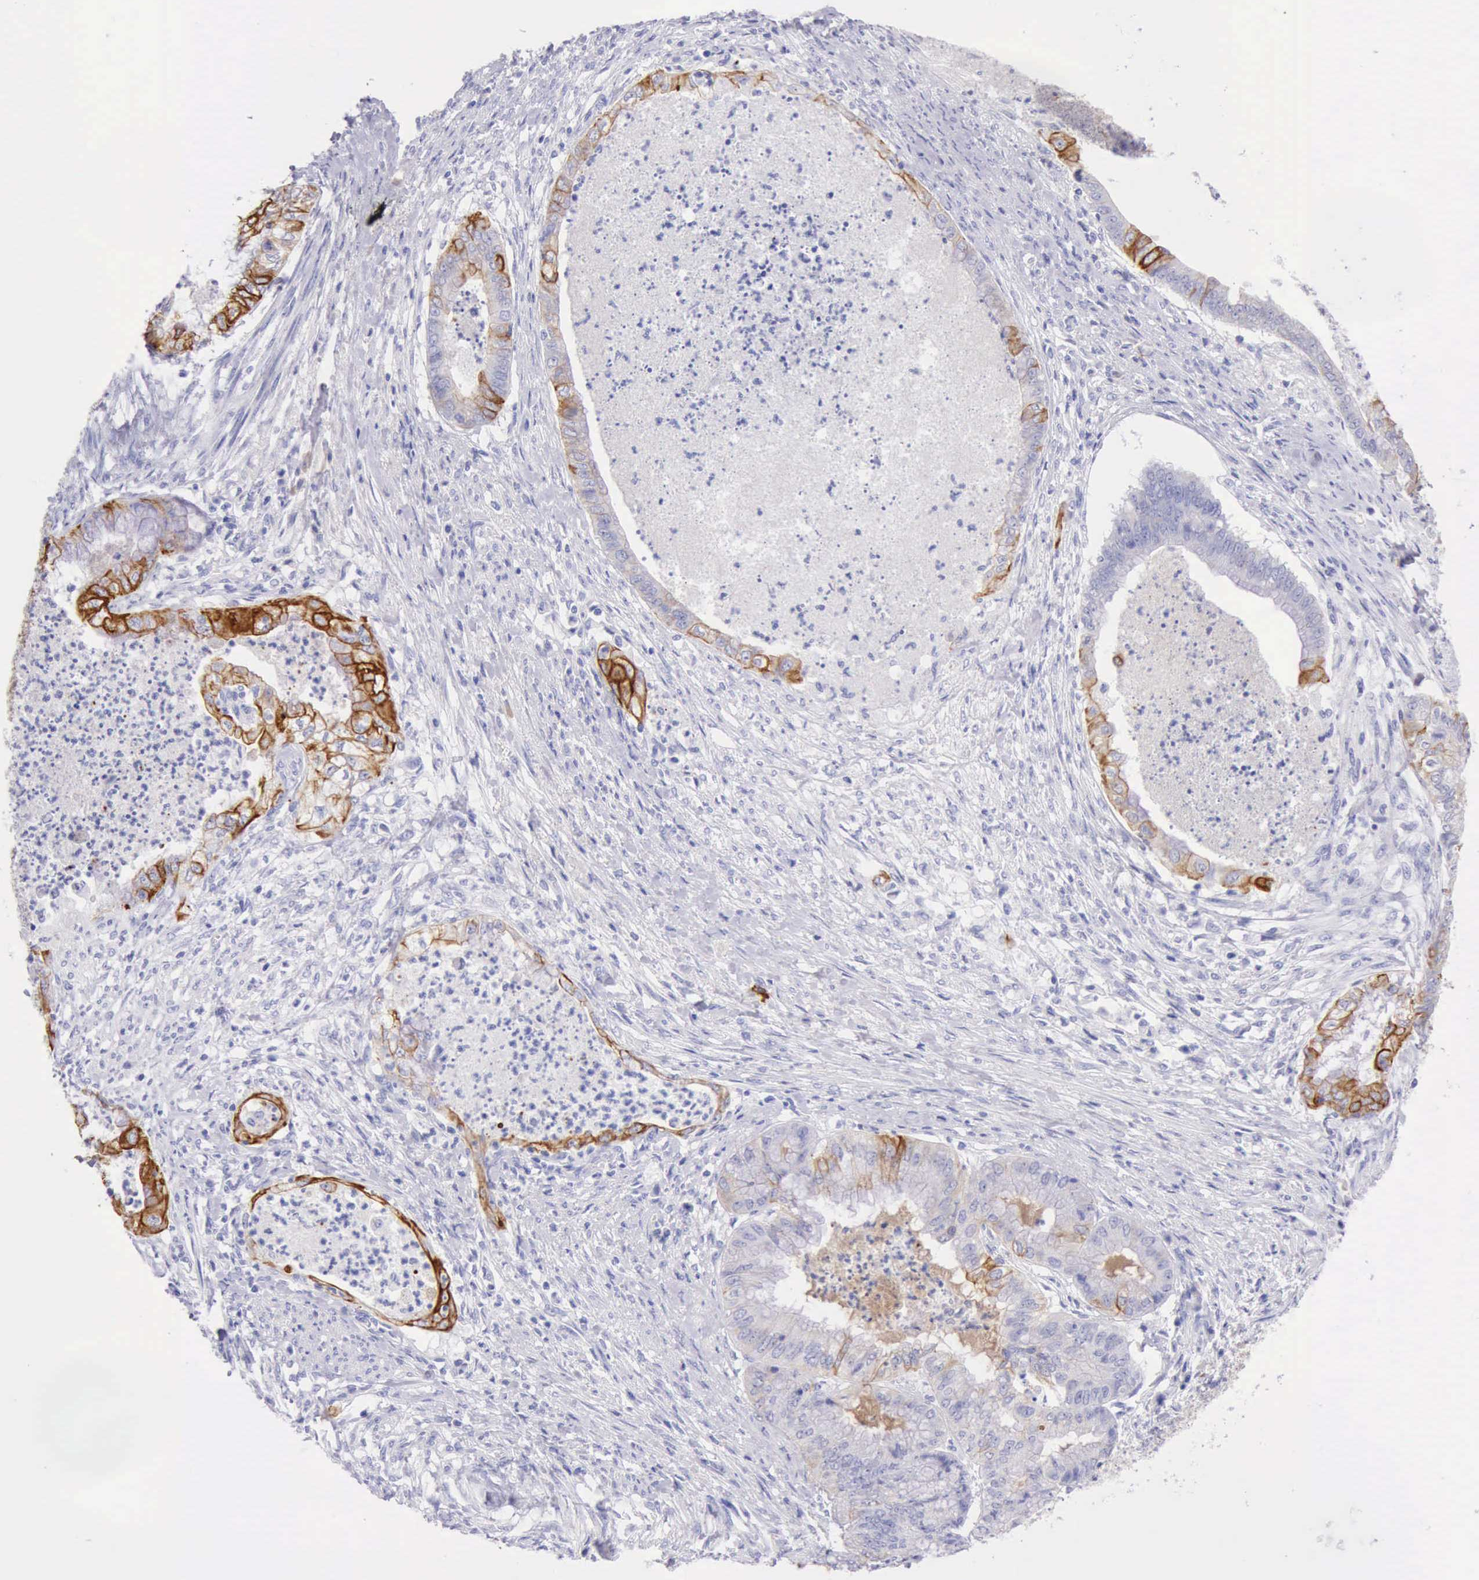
{"staining": {"intensity": "strong", "quantity": "<25%", "location": "cytoplasmic/membranous"}, "tissue": "endometrial cancer", "cell_type": "Tumor cells", "image_type": "cancer", "snomed": [{"axis": "morphology", "description": "Necrosis, NOS"}, {"axis": "morphology", "description": "Adenocarcinoma, NOS"}, {"axis": "topography", "description": "Endometrium"}], "caption": "This photomicrograph reveals endometrial adenocarcinoma stained with immunohistochemistry to label a protein in brown. The cytoplasmic/membranous of tumor cells show strong positivity for the protein. Nuclei are counter-stained blue.", "gene": "KRT8", "patient": {"sex": "female", "age": 79}}